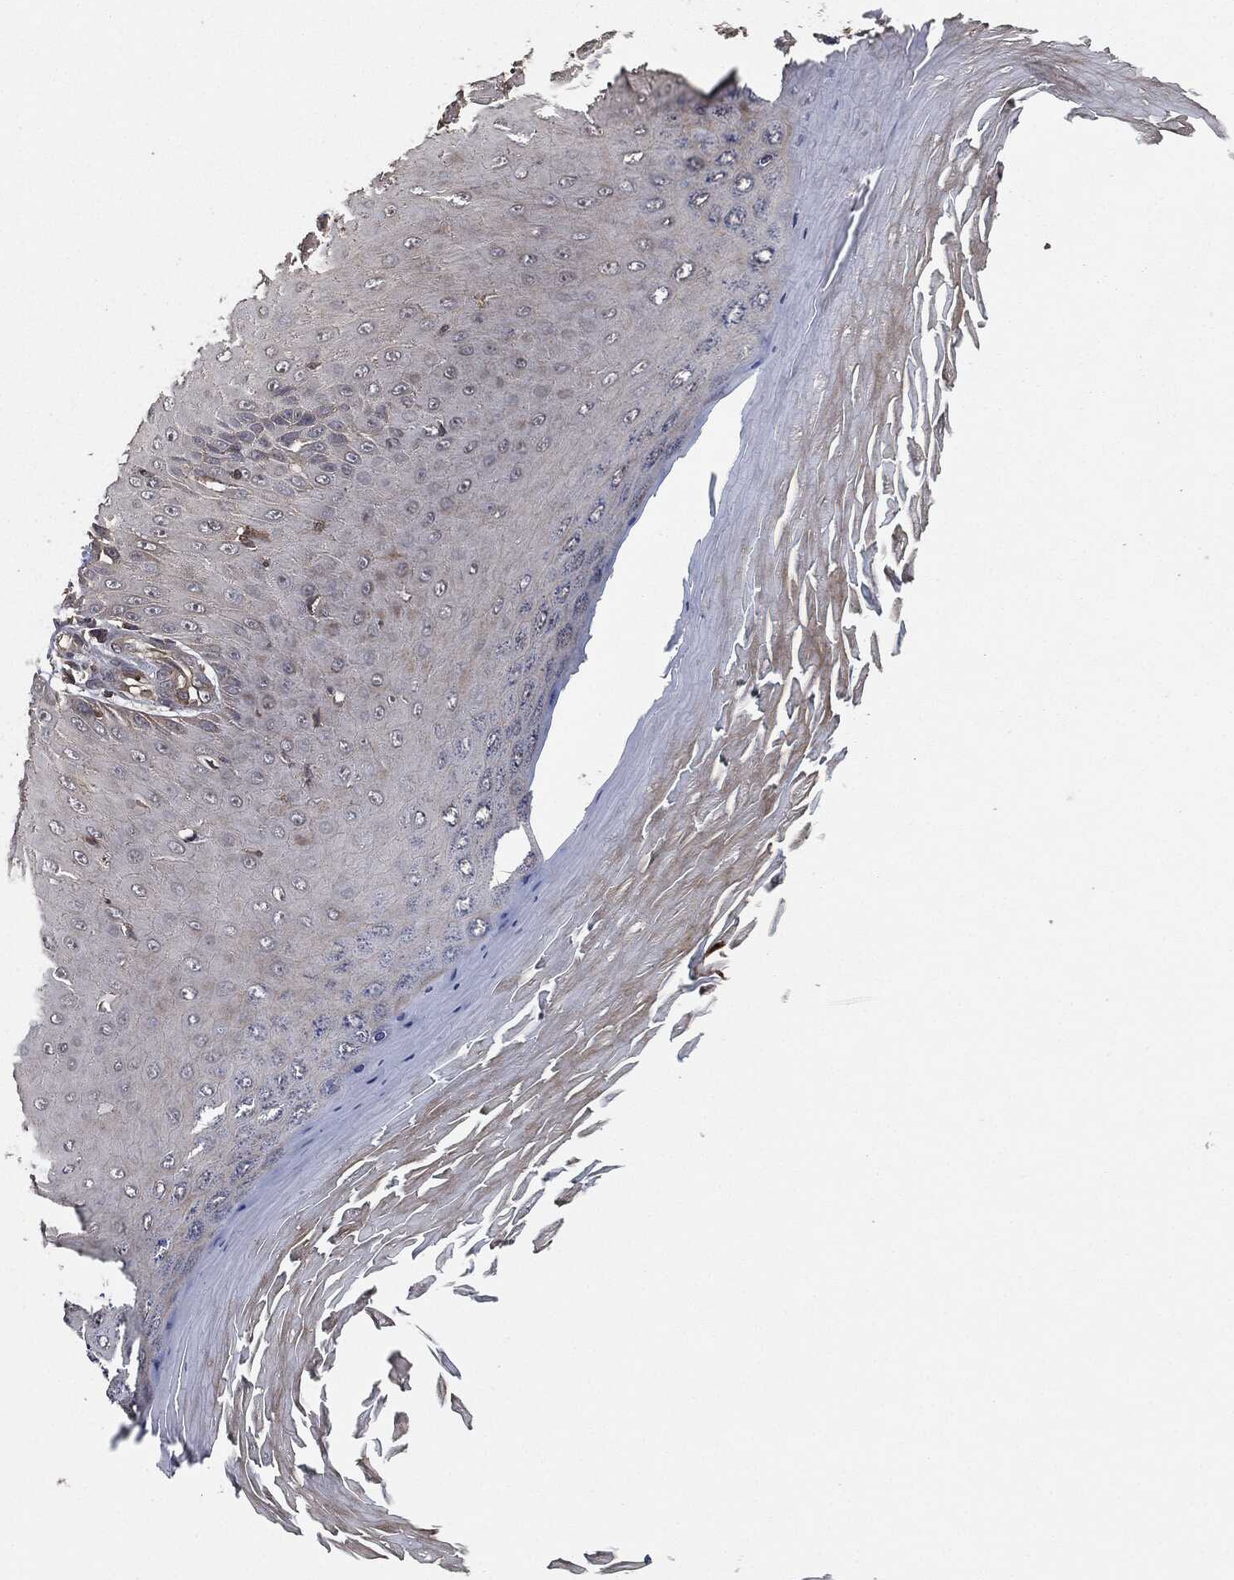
{"staining": {"intensity": "negative", "quantity": "none", "location": "none"}, "tissue": "skin cancer", "cell_type": "Tumor cells", "image_type": "cancer", "snomed": [{"axis": "morphology", "description": "Inflammation, NOS"}, {"axis": "morphology", "description": "Squamous cell carcinoma, NOS"}, {"axis": "topography", "description": "Skin"}], "caption": "Tumor cells show no significant staining in skin squamous cell carcinoma. (DAB immunohistochemistry (IHC), high magnification).", "gene": "ERBIN", "patient": {"sex": "male", "age": 70}}